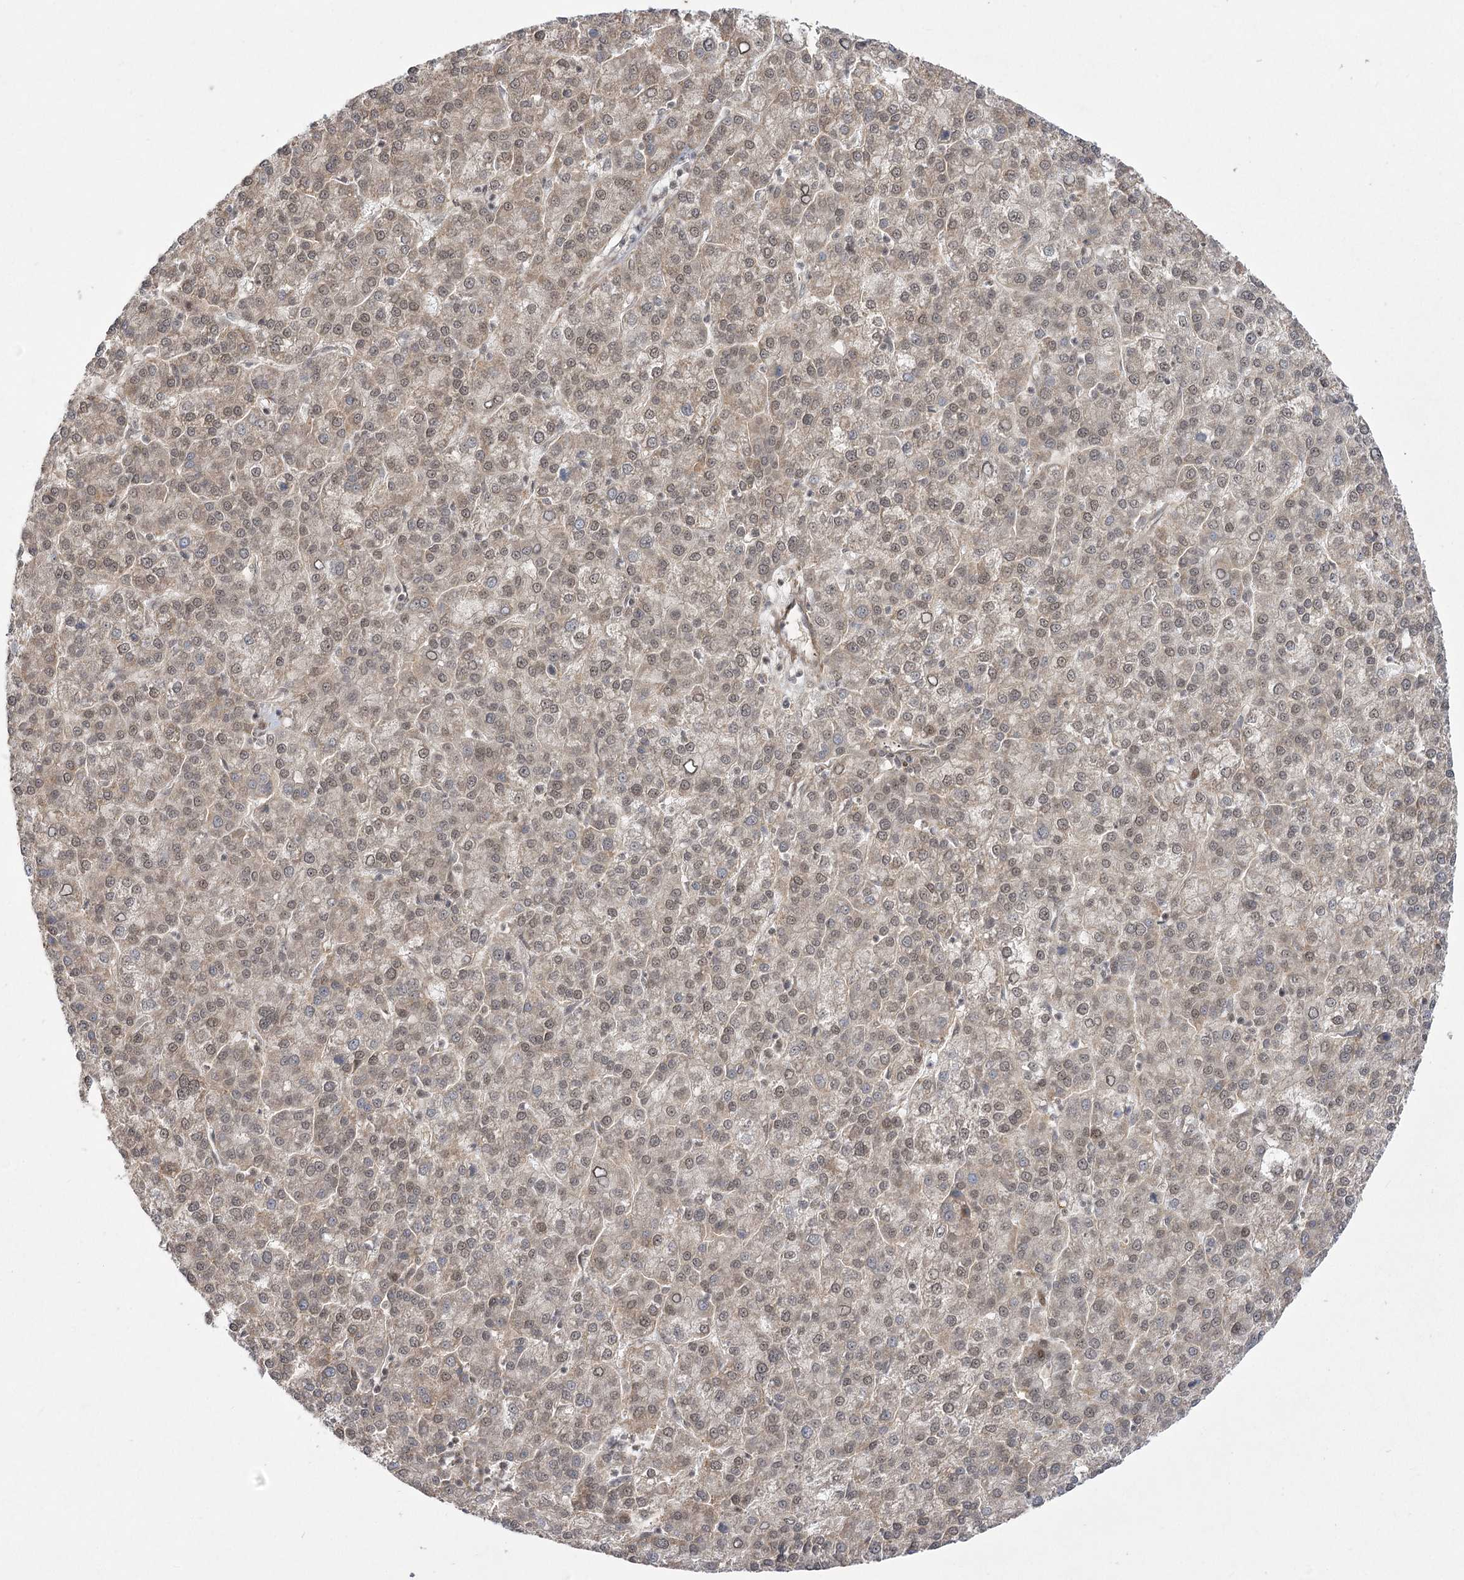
{"staining": {"intensity": "weak", "quantity": "25%-75%", "location": "cytoplasmic/membranous,nuclear"}, "tissue": "liver cancer", "cell_type": "Tumor cells", "image_type": "cancer", "snomed": [{"axis": "morphology", "description": "Carcinoma, Hepatocellular, NOS"}, {"axis": "topography", "description": "Liver"}], "caption": "The histopathology image displays immunohistochemical staining of liver hepatocellular carcinoma. There is weak cytoplasmic/membranous and nuclear staining is seen in about 25%-75% of tumor cells. (DAB (3,3'-diaminobenzidine) = brown stain, brightfield microscopy at high magnification).", "gene": "HELQ", "patient": {"sex": "female", "age": 58}}